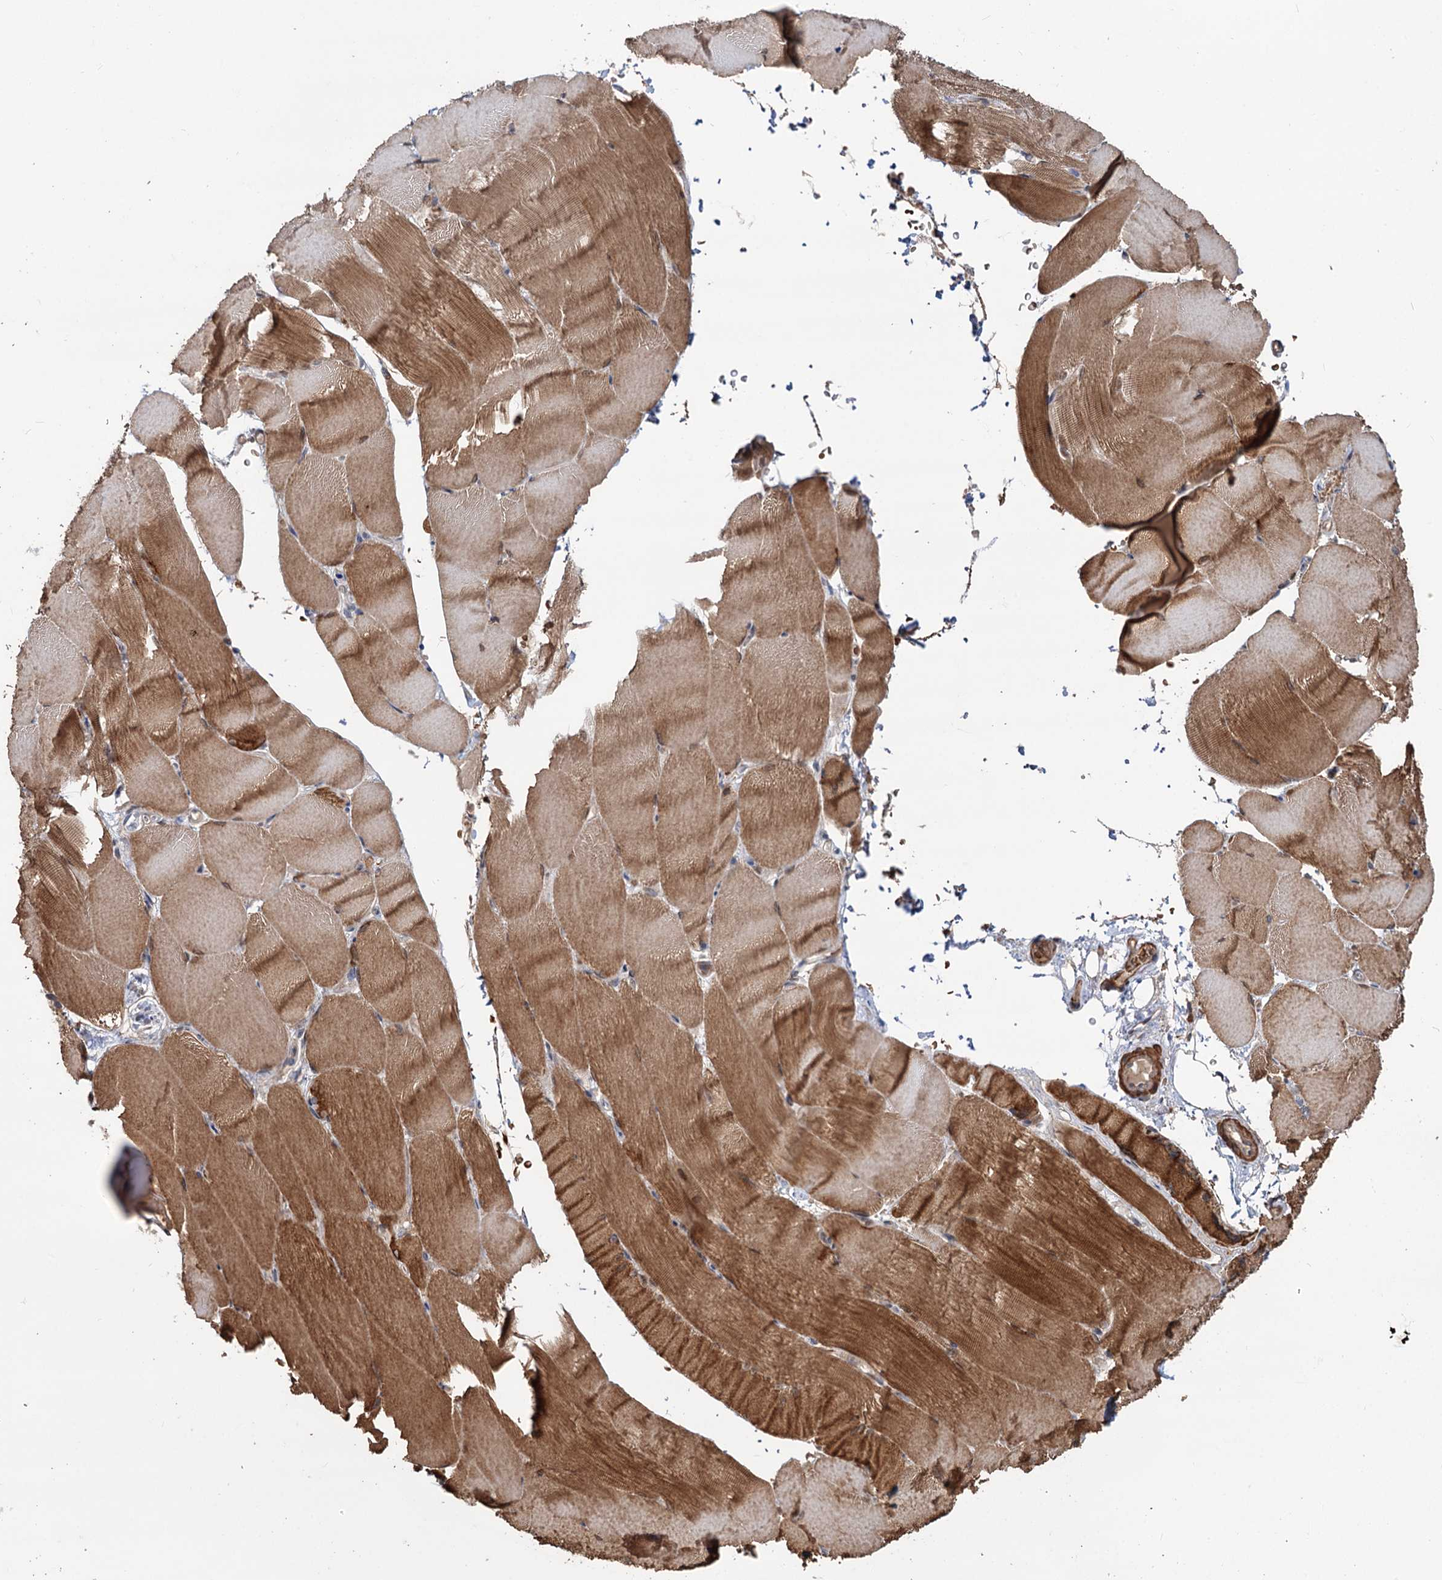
{"staining": {"intensity": "moderate", "quantity": ">75%", "location": "cytoplasmic/membranous,nuclear"}, "tissue": "skeletal muscle", "cell_type": "Myocytes", "image_type": "normal", "snomed": [{"axis": "morphology", "description": "Normal tissue, NOS"}, {"axis": "topography", "description": "Skeletal muscle"}, {"axis": "topography", "description": "Parathyroid gland"}], "caption": "Normal skeletal muscle reveals moderate cytoplasmic/membranous,nuclear positivity in approximately >75% of myocytes, visualized by immunohistochemistry. (DAB (3,3'-diaminobenzidine) IHC, brown staining for protein, blue staining for nuclei).", "gene": "GRIP1", "patient": {"sex": "female", "age": 37}}